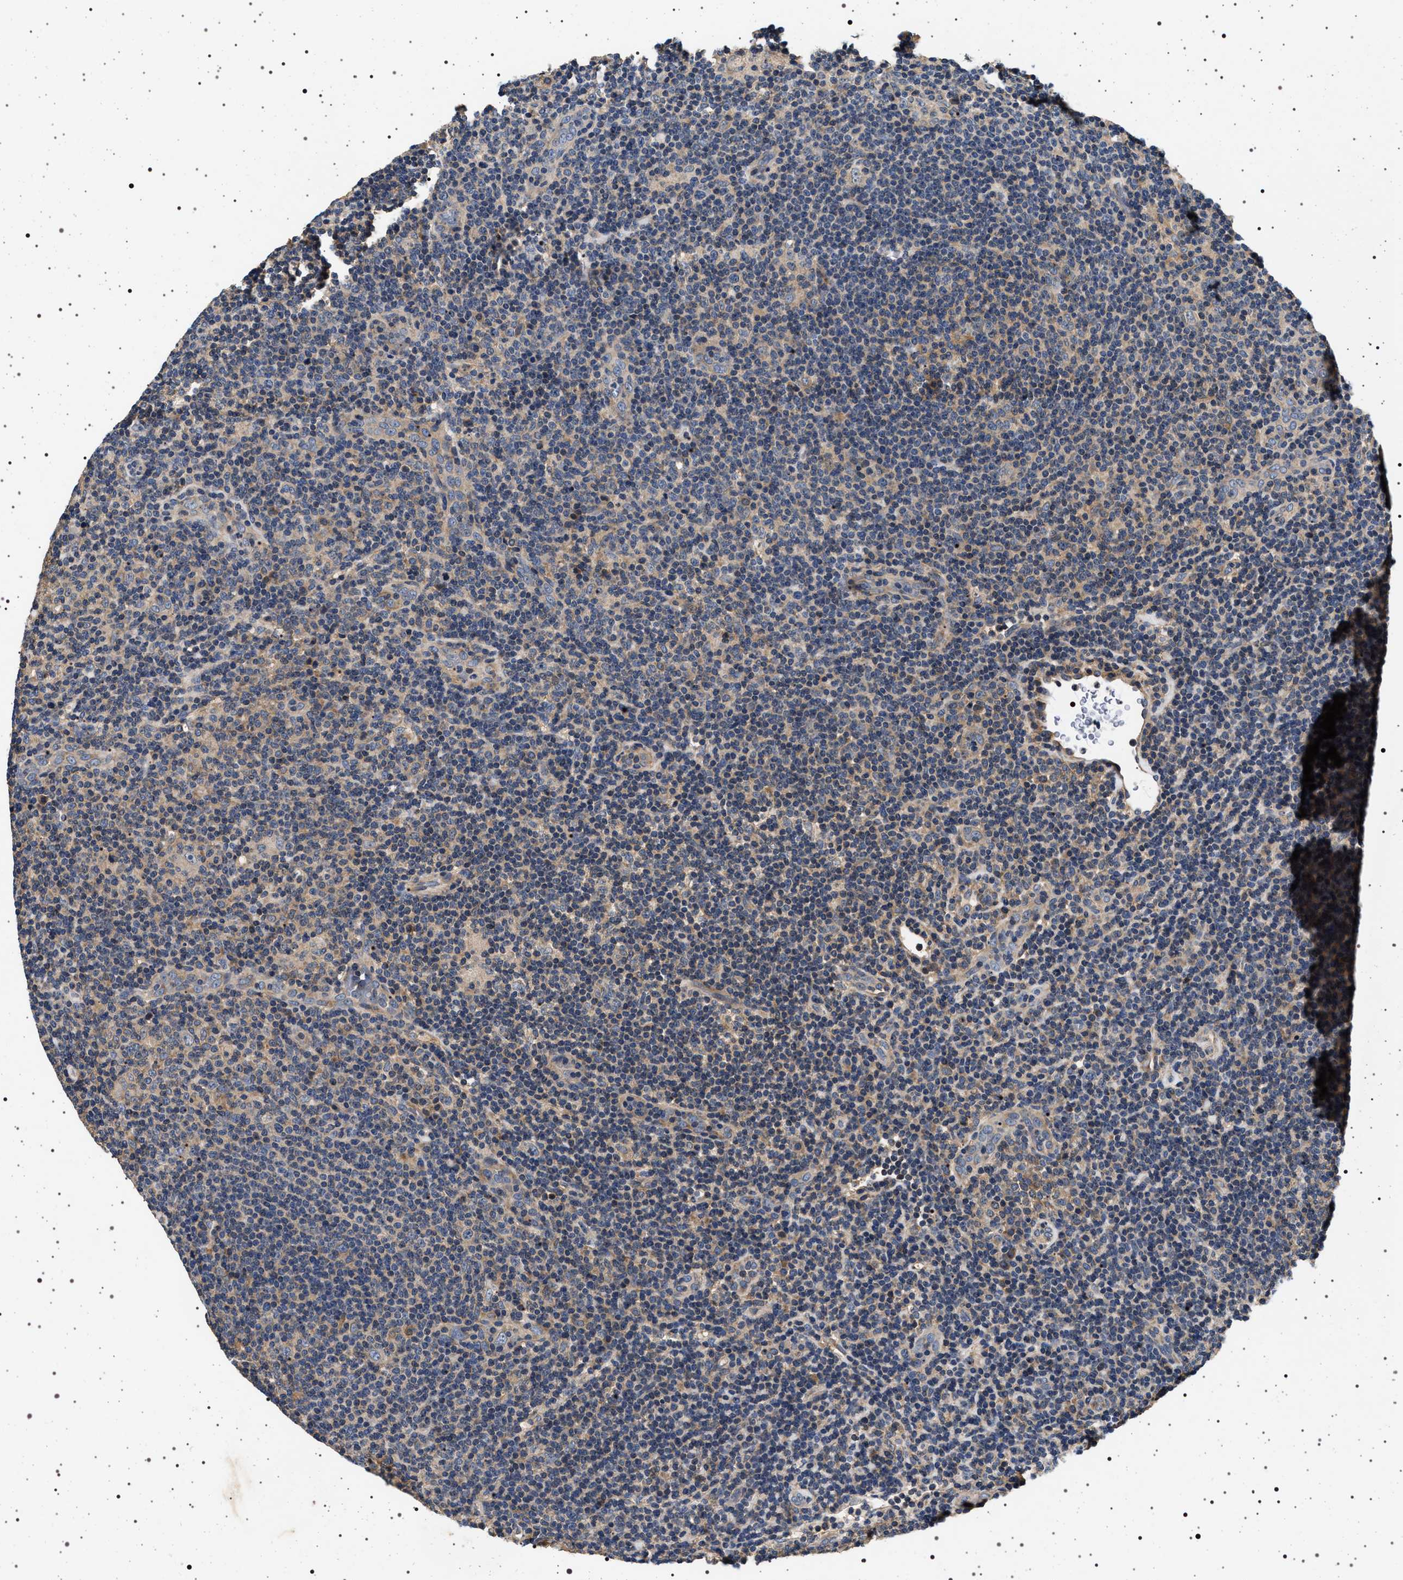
{"staining": {"intensity": "weak", "quantity": ">75%", "location": "cytoplasmic/membranous"}, "tissue": "lymphoma", "cell_type": "Tumor cells", "image_type": "cancer", "snomed": [{"axis": "morphology", "description": "Hodgkin's disease, NOS"}, {"axis": "topography", "description": "Lymph node"}], "caption": "The micrograph shows immunohistochemical staining of Hodgkin's disease. There is weak cytoplasmic/membranous positivity is identified in approximately >75% of tumor cells.", "gene": "DCBLD2", "patient": {"sex": "female", "age": 57}}